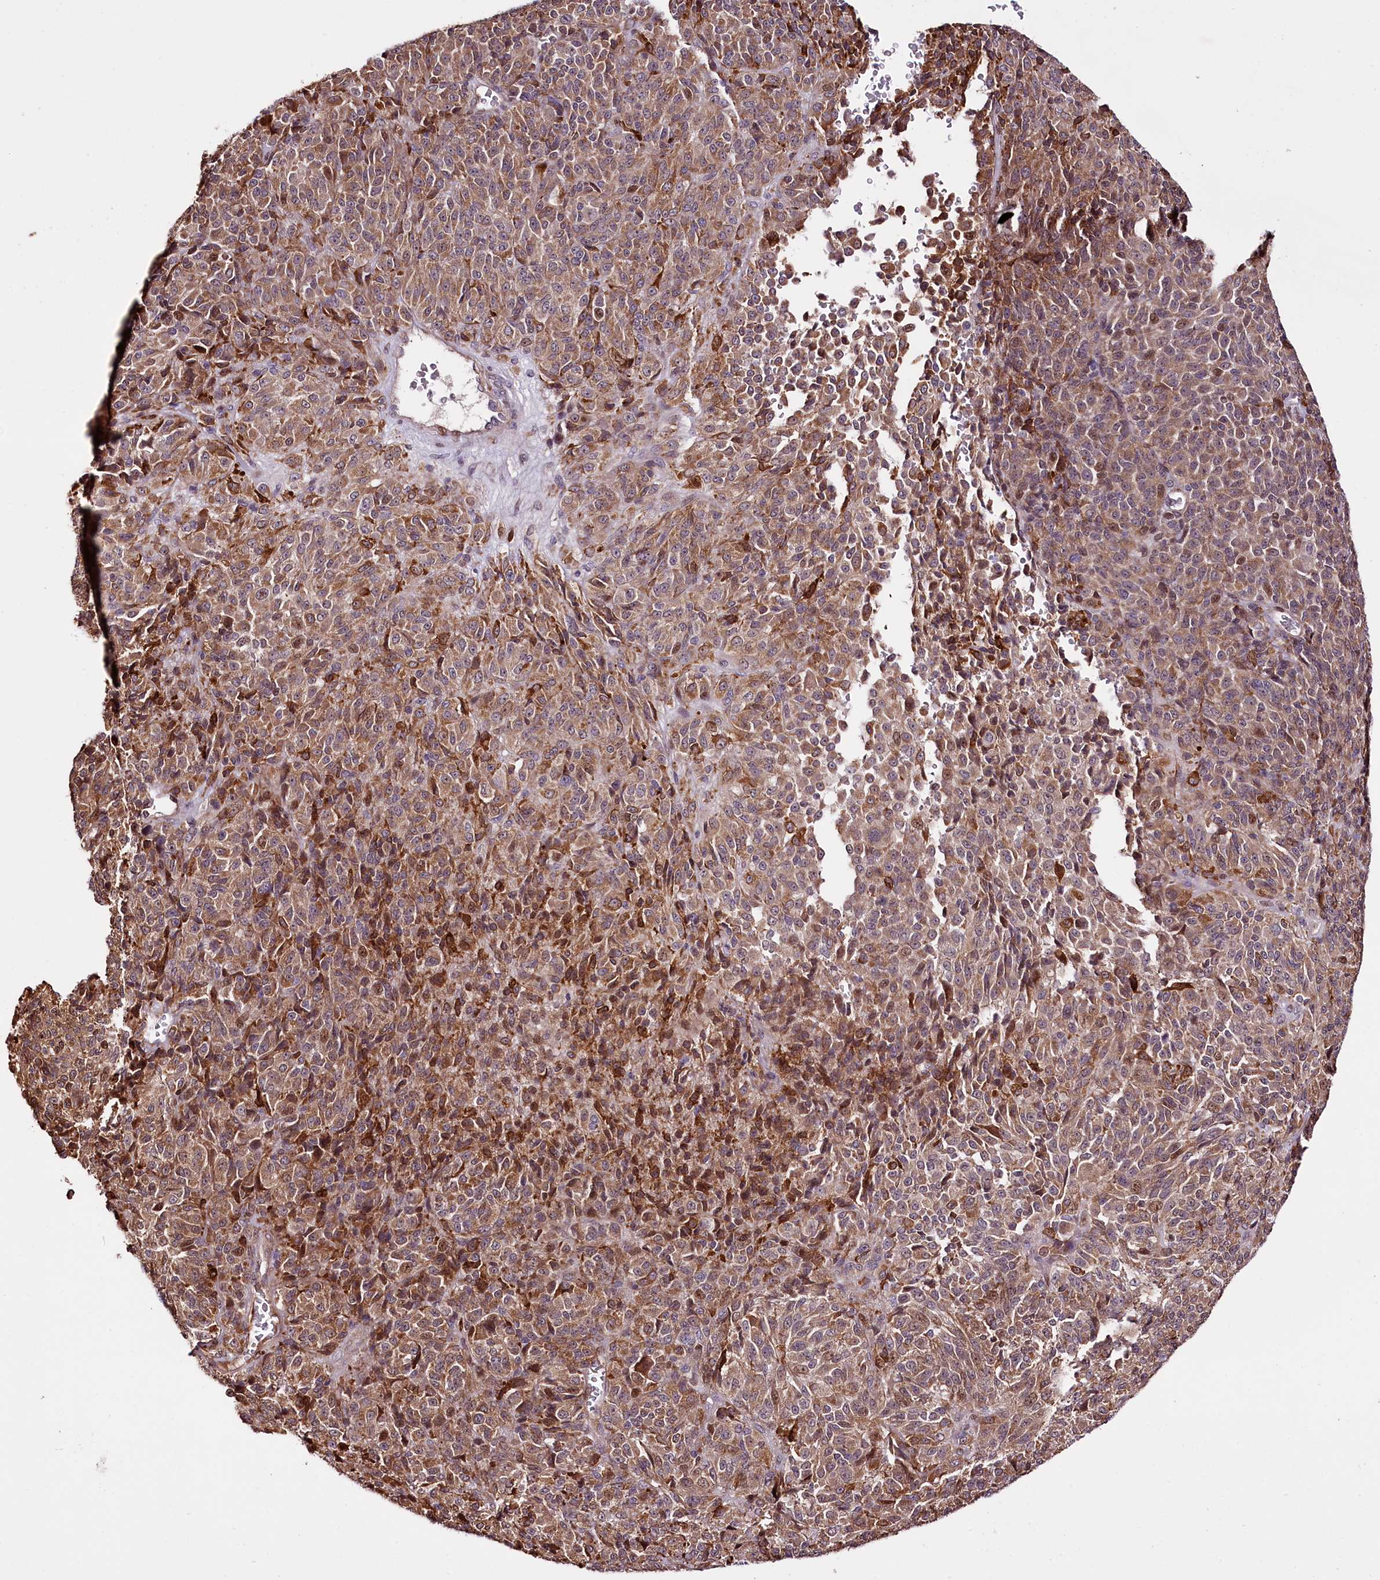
{"staining": {"intensity": "moderate", "quantity": ">75%", "location": "cytoplasmic/membranous"}, "tissue": "melanoma", "cell_type": "Tumor cells", "image_type": "cancer", "snomed": [{"axis": "morphology", "description": "Malignant melanoma, Metastatic site"}, {"axis": "topography", "description": "Brain"}], "caption": "Immunohistochemistry (IHC) (DAB) staining of human malignant melanoma (metastatic site) shows moderate cytoplasmic/membranous protein positivity in approximately >75% of tumor cells. Using DAB (brown) and hematoxylin (blue) stains, captured at high magnification using brightfield microscopy.", "gene": "CUTC", "patient": {"sex": "female", "age": 56}}